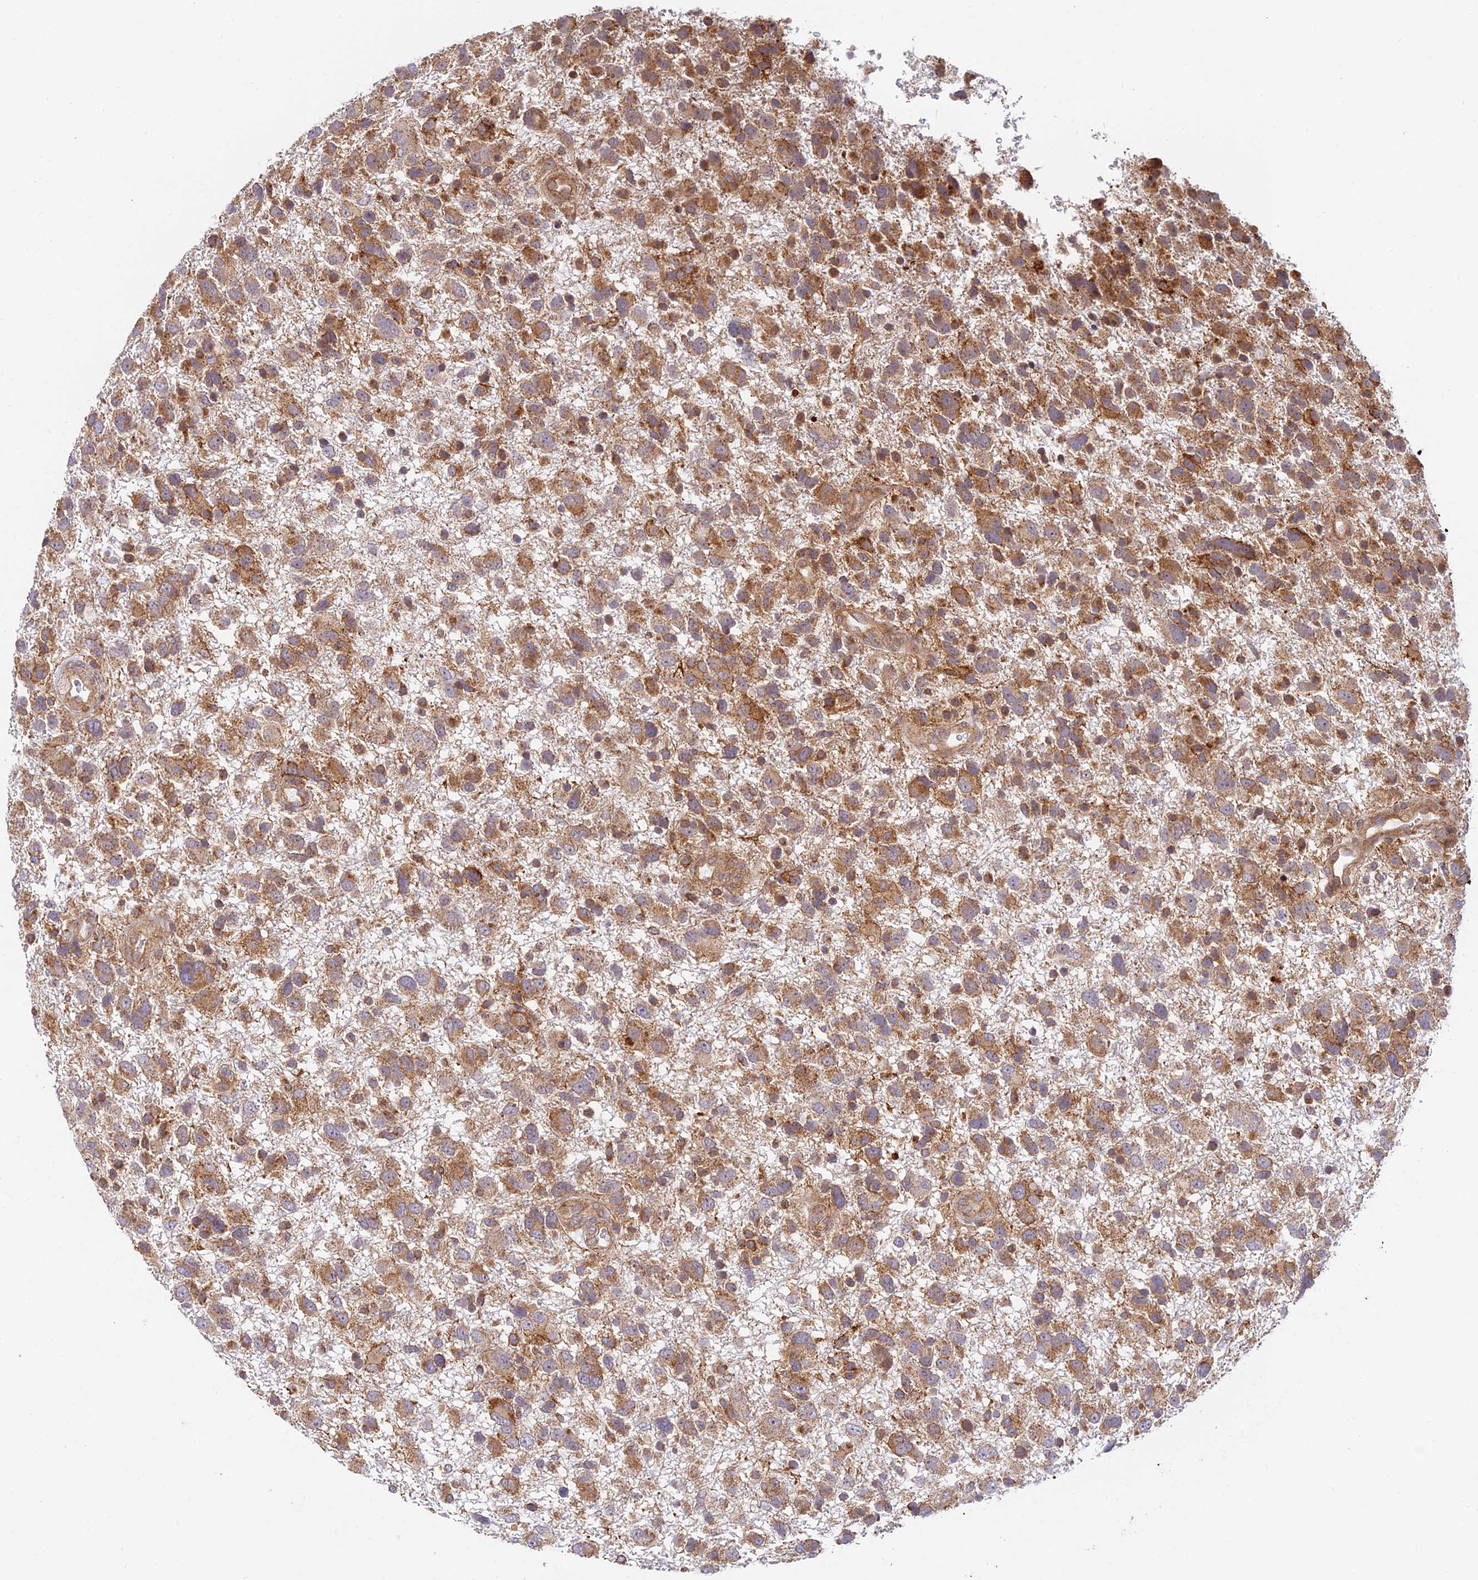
{"staining": {"intensity": "moderate", "quantity": ">75%", "location": "cytoplasmic/membranous"}, "tissue": "glioma", "cell_type": "Tumor cells", "image_type": "cancer", "snomed": [{"axis": "morphology", "description": "Glioma, malignant, High grade"}, {"axis": "topography", "description": "Brain"}], "caption": "A medium amount of moderate cytoplasmic/membranous positivity is appreciated in about >75% of tumor cells in malignant glioma (high-grade) tissue.", "gene": "HOOK2", "patient": {"sex": "male", "age": 61}}